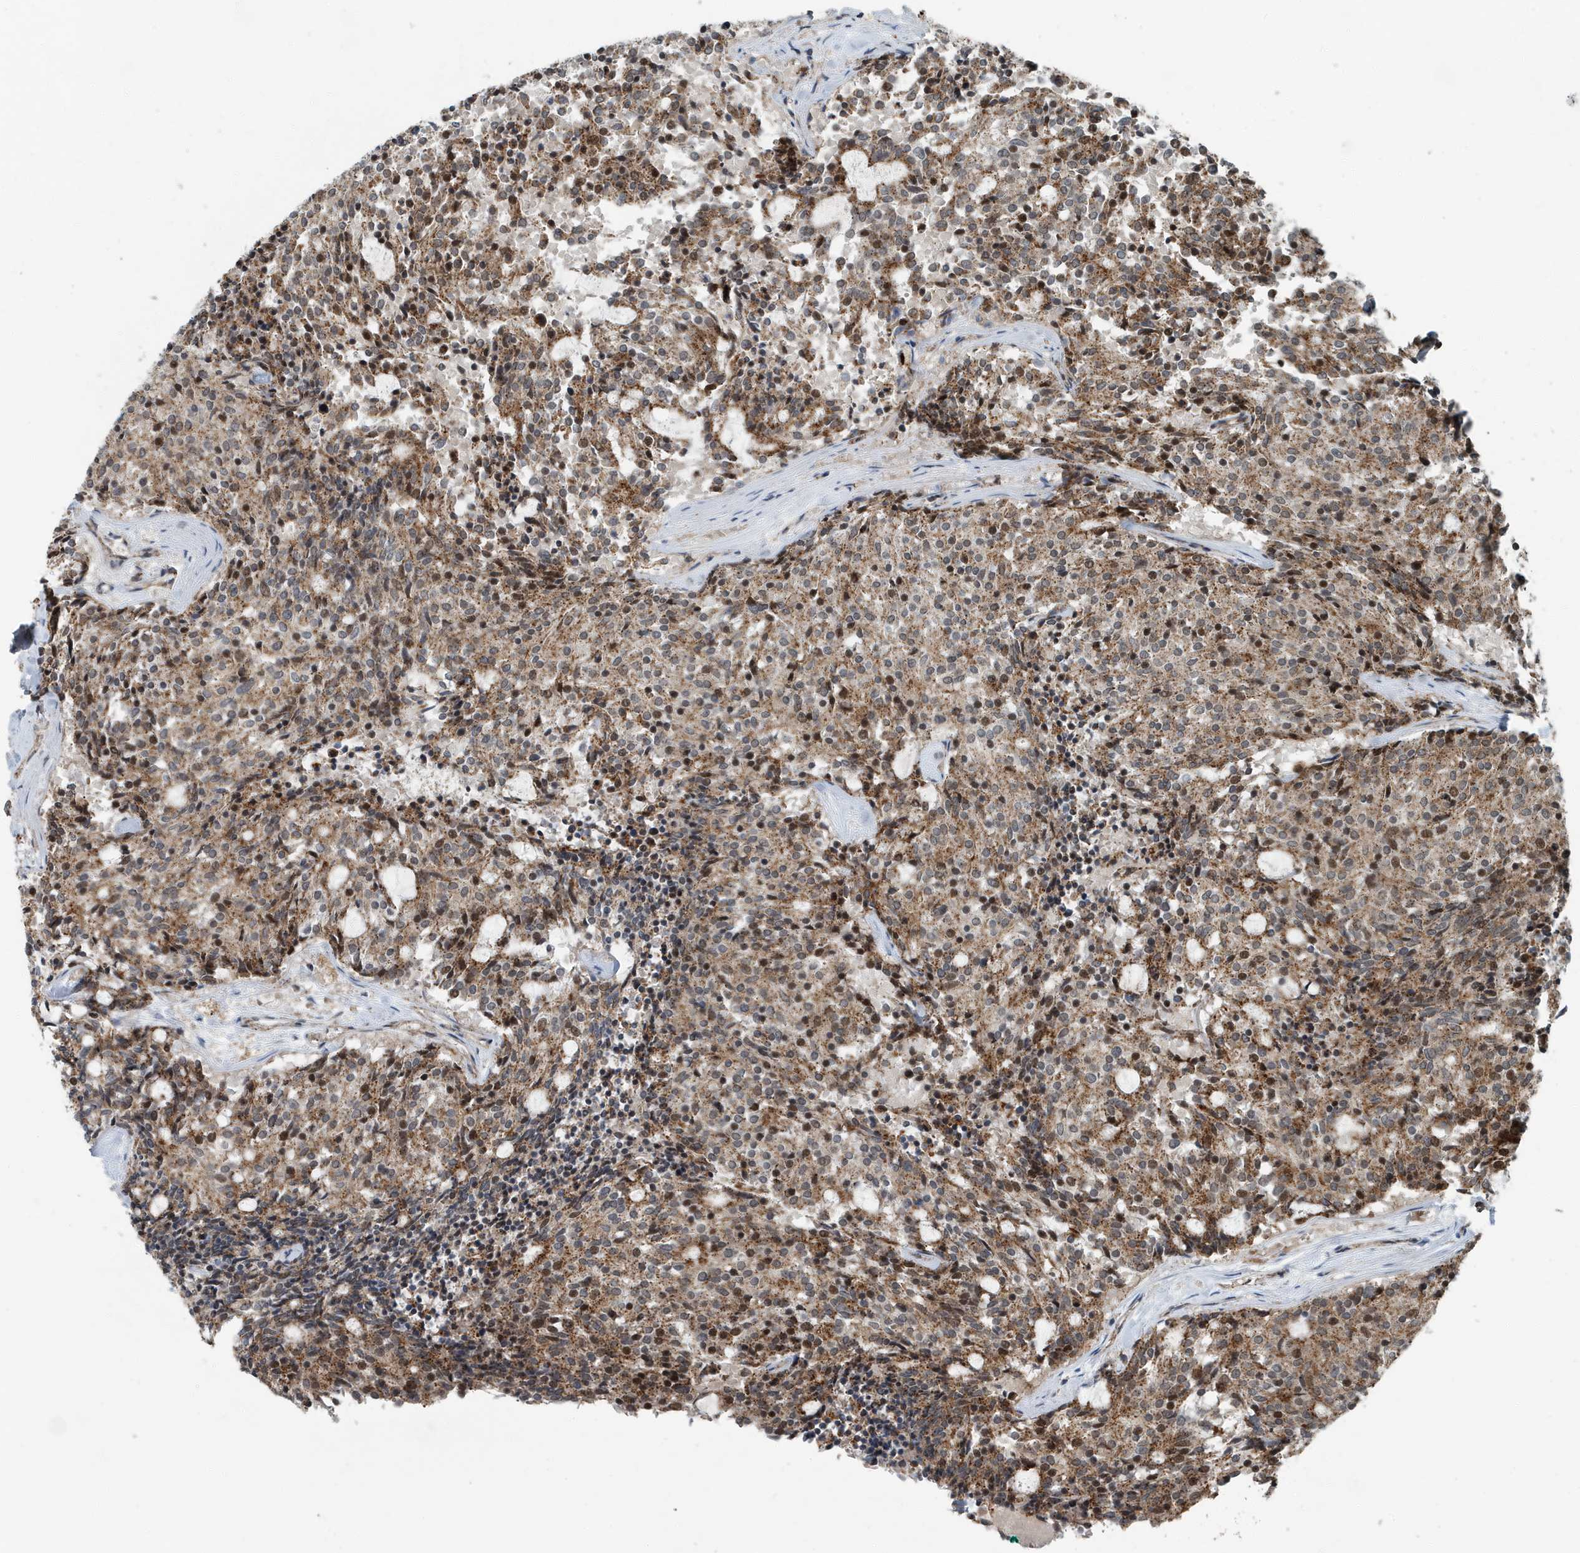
{"staining": {"intensity": "moderate", "quantity": ">75%", "location": "cytoplasmic/membranous"}, "tissue": "carcinoid", "cell_type": "Tumor cells", "image_type": "cancer", "snomed": [{"axis": "morphology", "description": "Carcinoid, malignant, NOS"}, {"axis": "topography", "description": "Pancreas"}], "caption": "Immunohistochemistry micrograph of carcinoid stained for a protein (brown), which displays medium levels of moderate cytoplasmic/membranous positivity in about >75% of tumor cells.", "gene": "KIF15", "patient": {"sex": "female", "age": 54}}